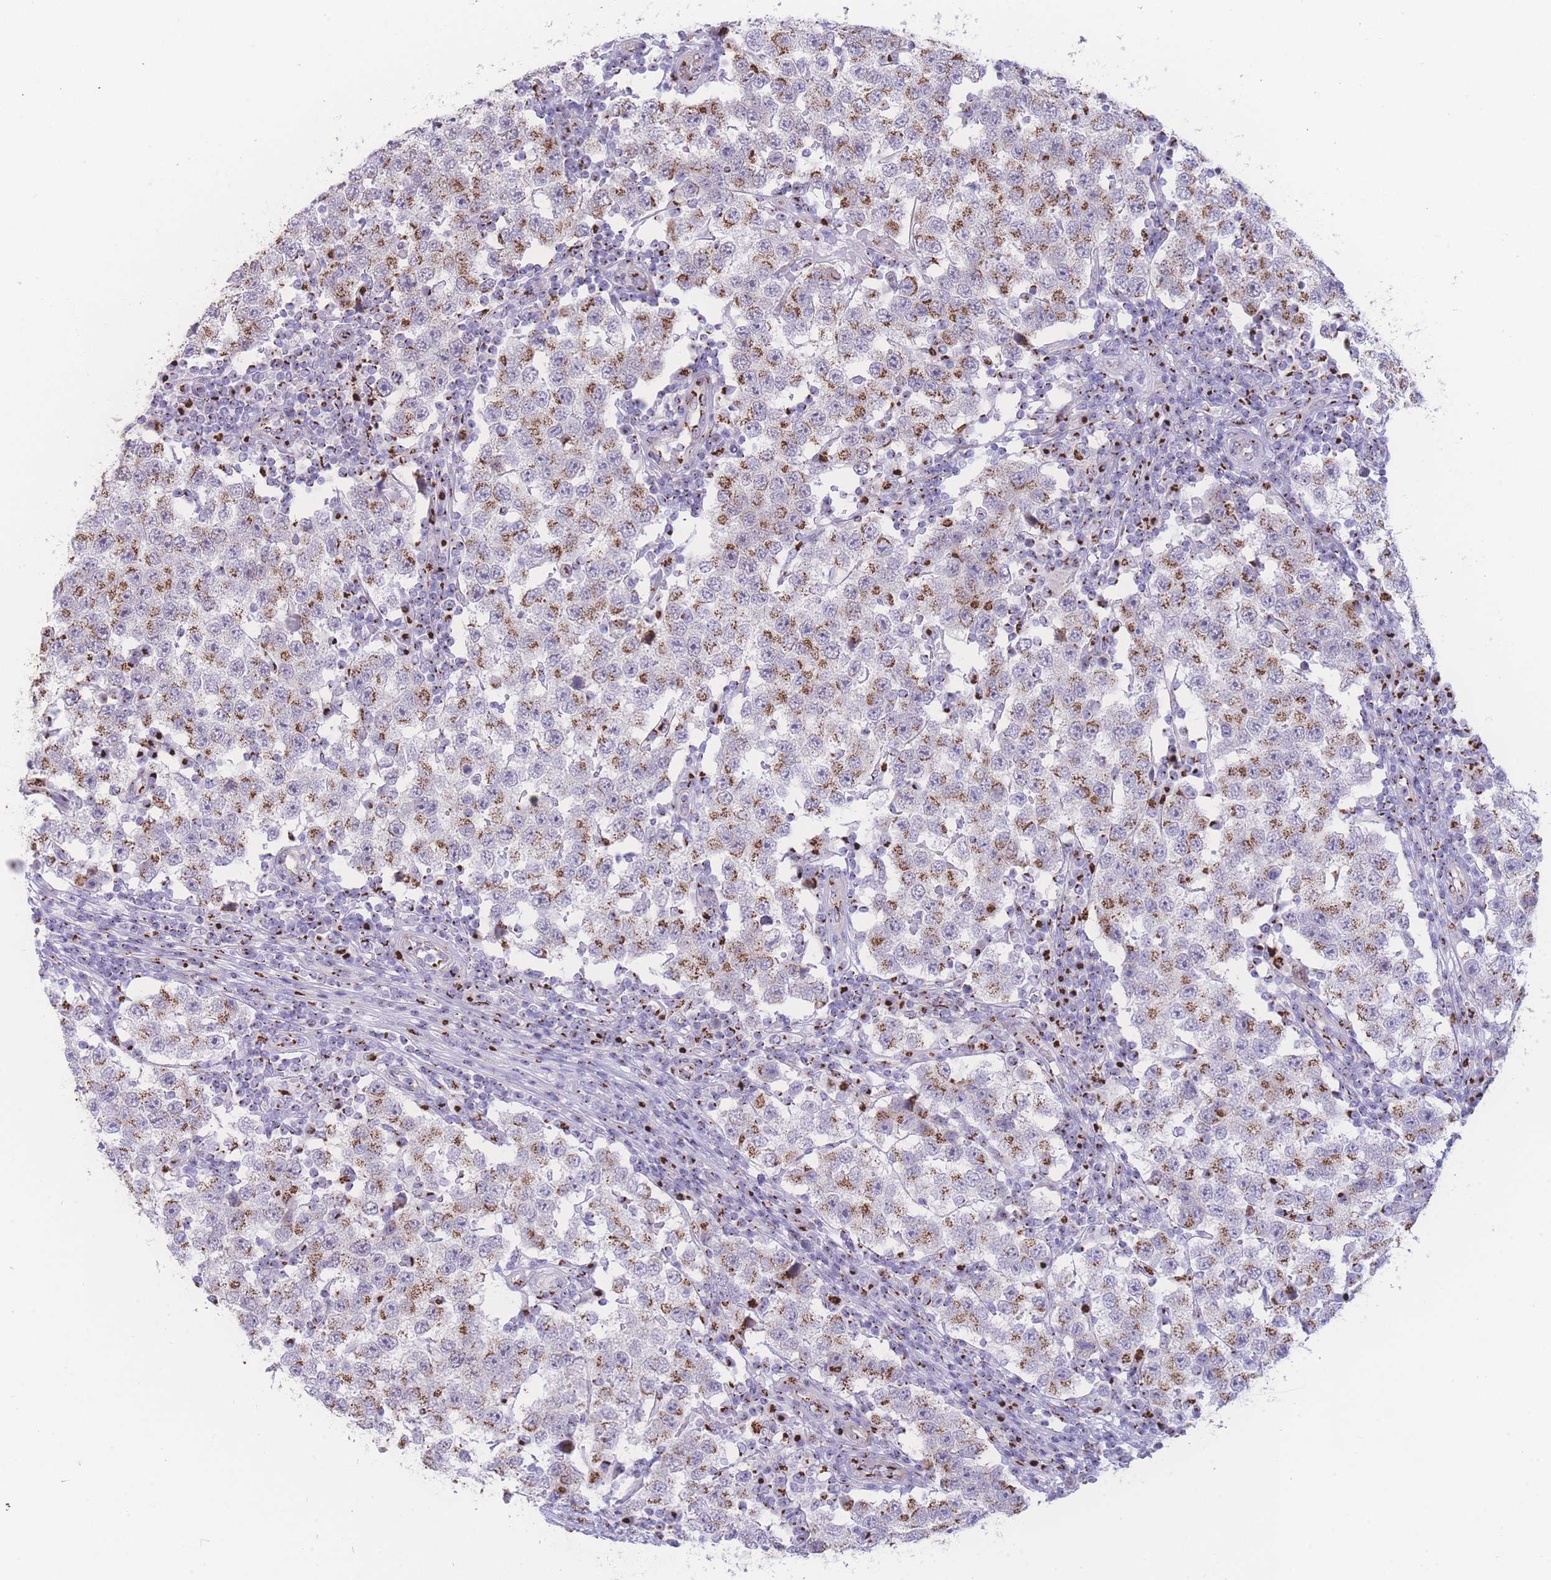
{"staining": {"intensity": "moderate", "quantity": "25%-75%", "location": "cytoplasmic/membranous"}, "tissue": "testis cancer", "cell_type": "Tumor cells", "image_type": "cancer", "snomed": [{"axis": "morphology", "description": "Seminoma, NOS"}, {"axis": "topography", "description": "Testis"}], "caption": "Tumor cells exhibit medium levels of moderate cytoplasmic/membranous expression in approximately 25%-75% of cells in seminoma (testis).", "gene": "GOLM2", "patient": {"sex": "male", "age": 34}}